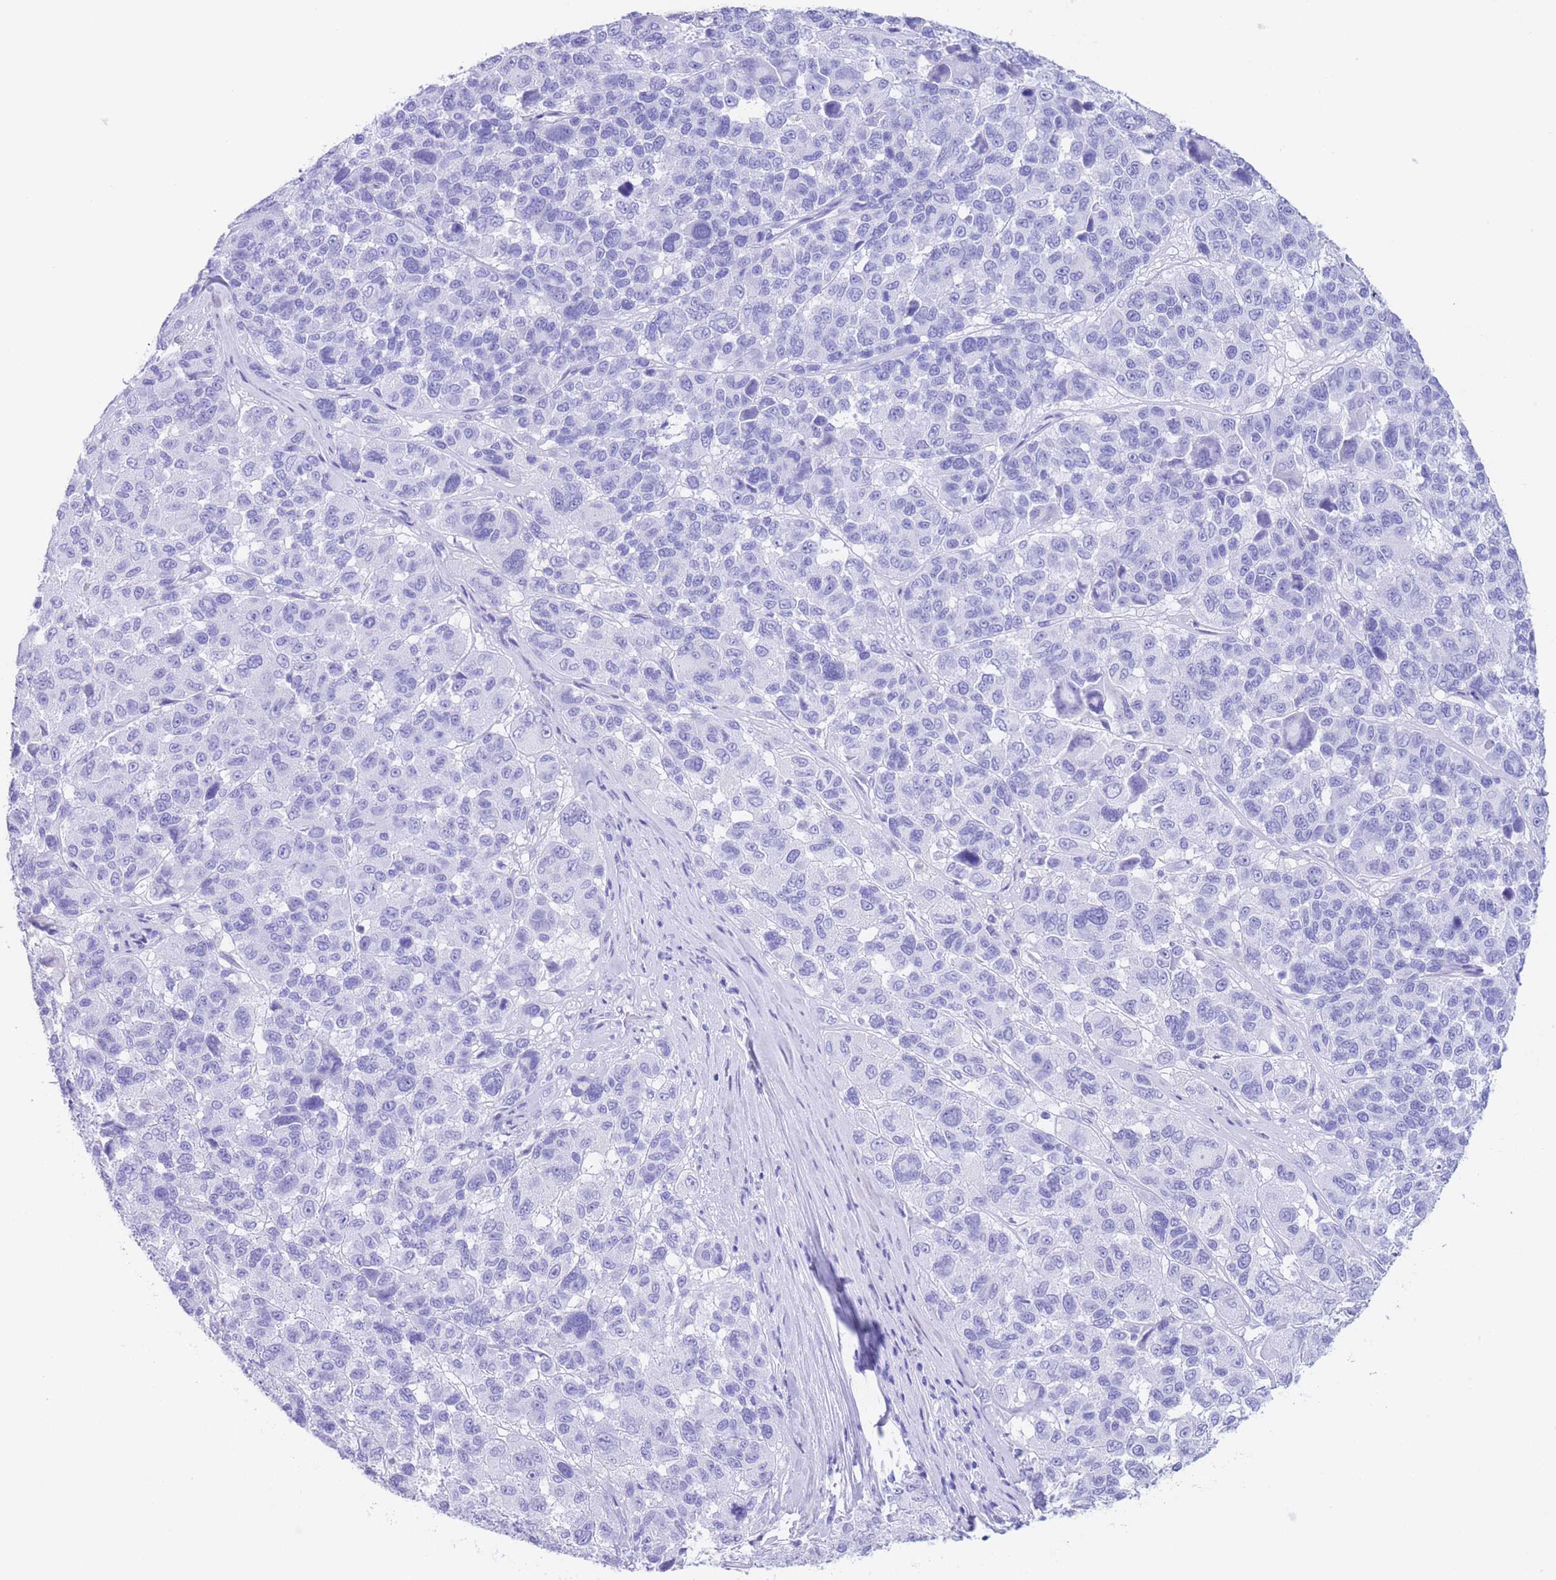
{"staining": {"intensity": "negative", "quantity": "none", "location": "none"}, "tissue": "melanoma", "cell_type": "Tumor cells", "image_type": "cancer", "snomed": [{"axis": "morphology", "description": "Malignant melanoma, NOS"}, {"axis": "topography", "description": "Skin"}], "caption": "A high-resolution photomicrograph shows IHC staining of melanoma, which demonstrates no significant staining in tumor cells.", "gene": "SLCO1B3", "patient": {"sex": "female", "age": 66}}